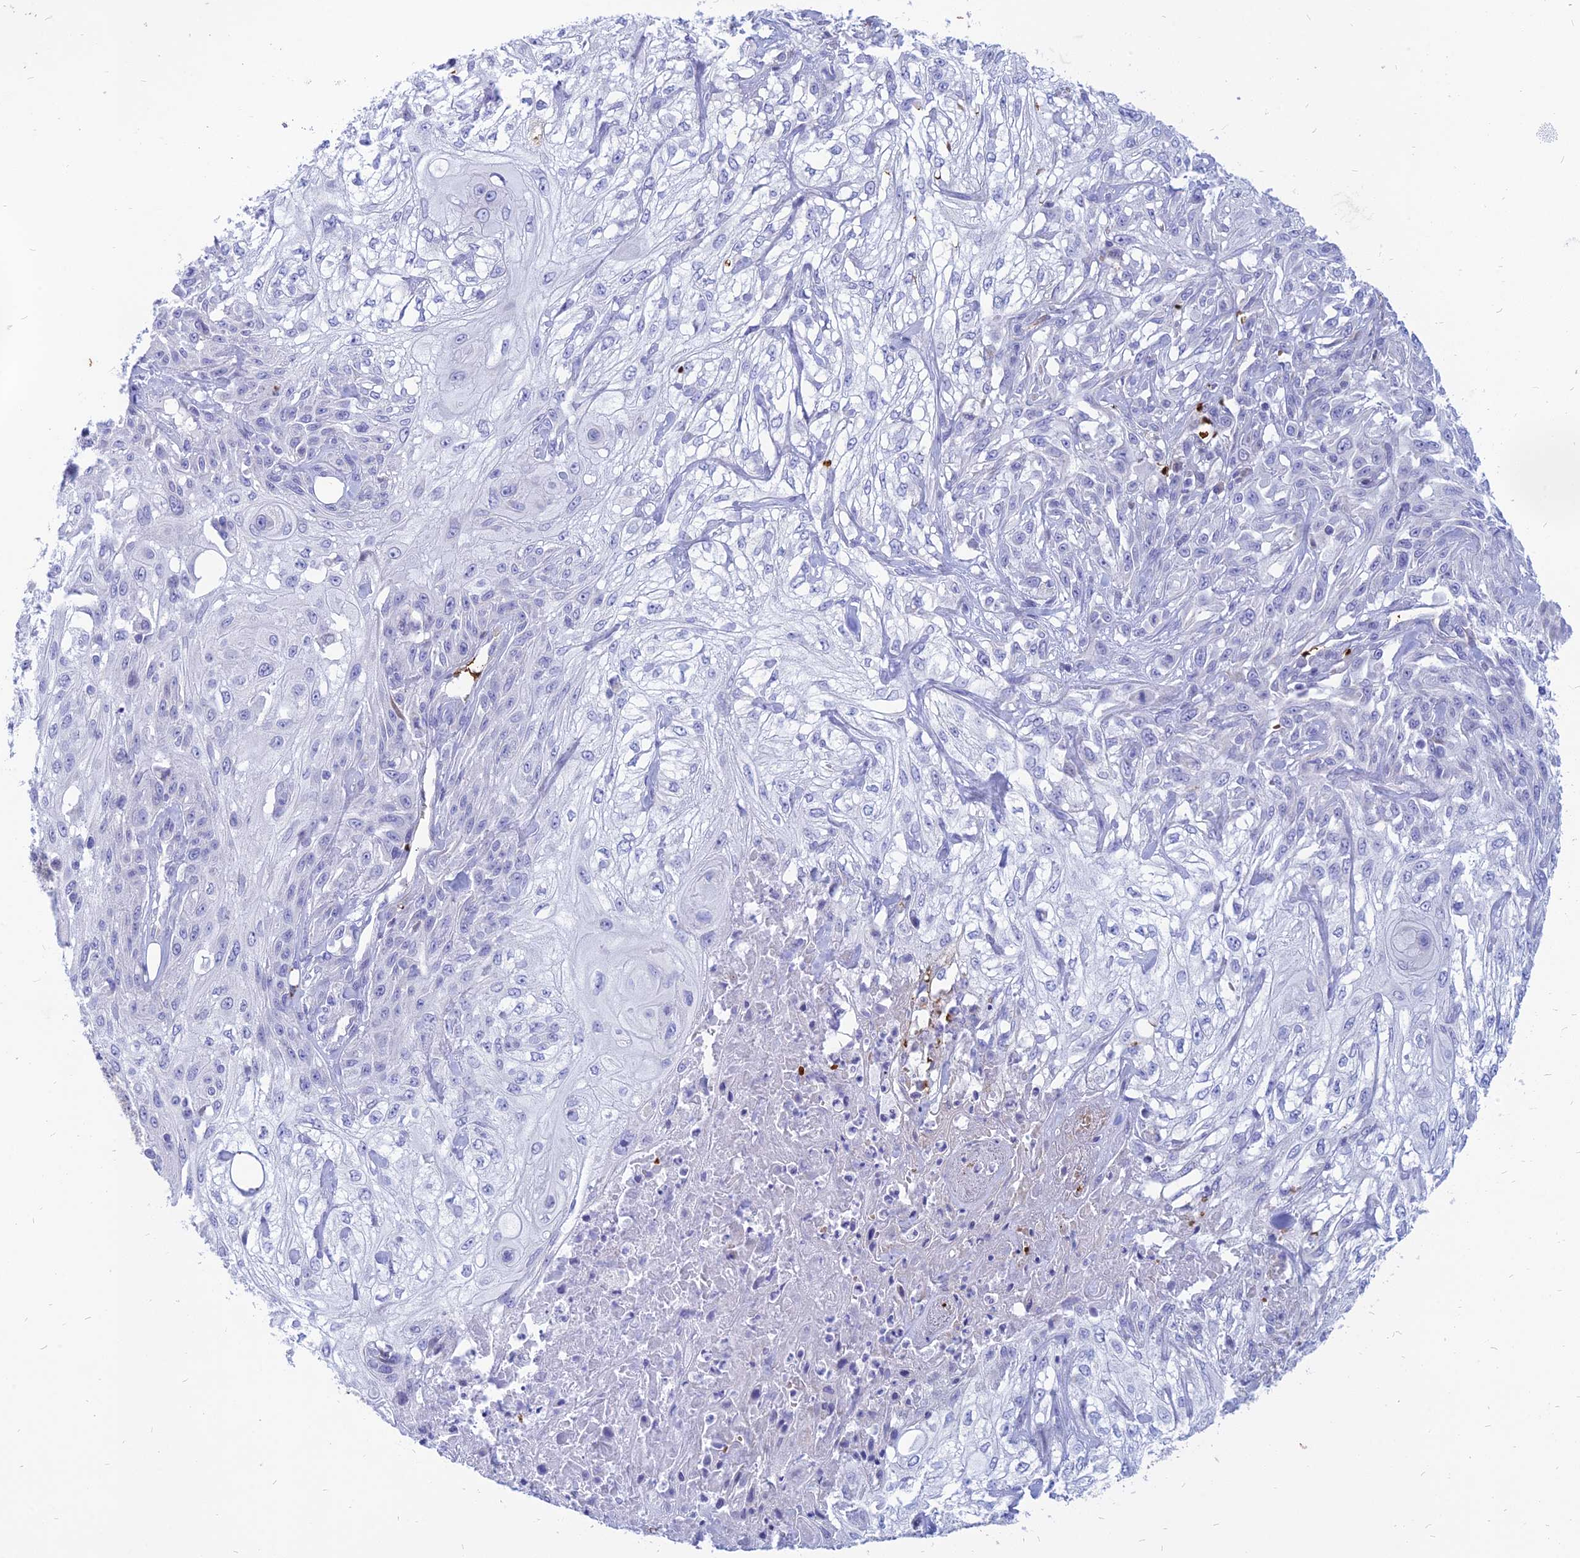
{"staining": {"intensity": "negative", "quantity": "none", "location": "none"}, "tissue": "skin cancer", "cell_type": "Tumor cells", "image_type": "cancer", "snomed": [{"axis": "morphology", "description": "Squamous cell carcinoma, NOS"}, {"axis": "morphology", "description": "Squamous cell carcinoma, metastatic, NOS"}, {"axis": "topography", "description": "Skin"}, {"axis": "topography", "description": "Lymph node"}], "caption": "Immunohistochemistry image of skin cancer stained for a protein (brown), which reveals no staining in tumor cells.", "gene": "HHAT", "patient": {"sex": "male", "age": 75}}